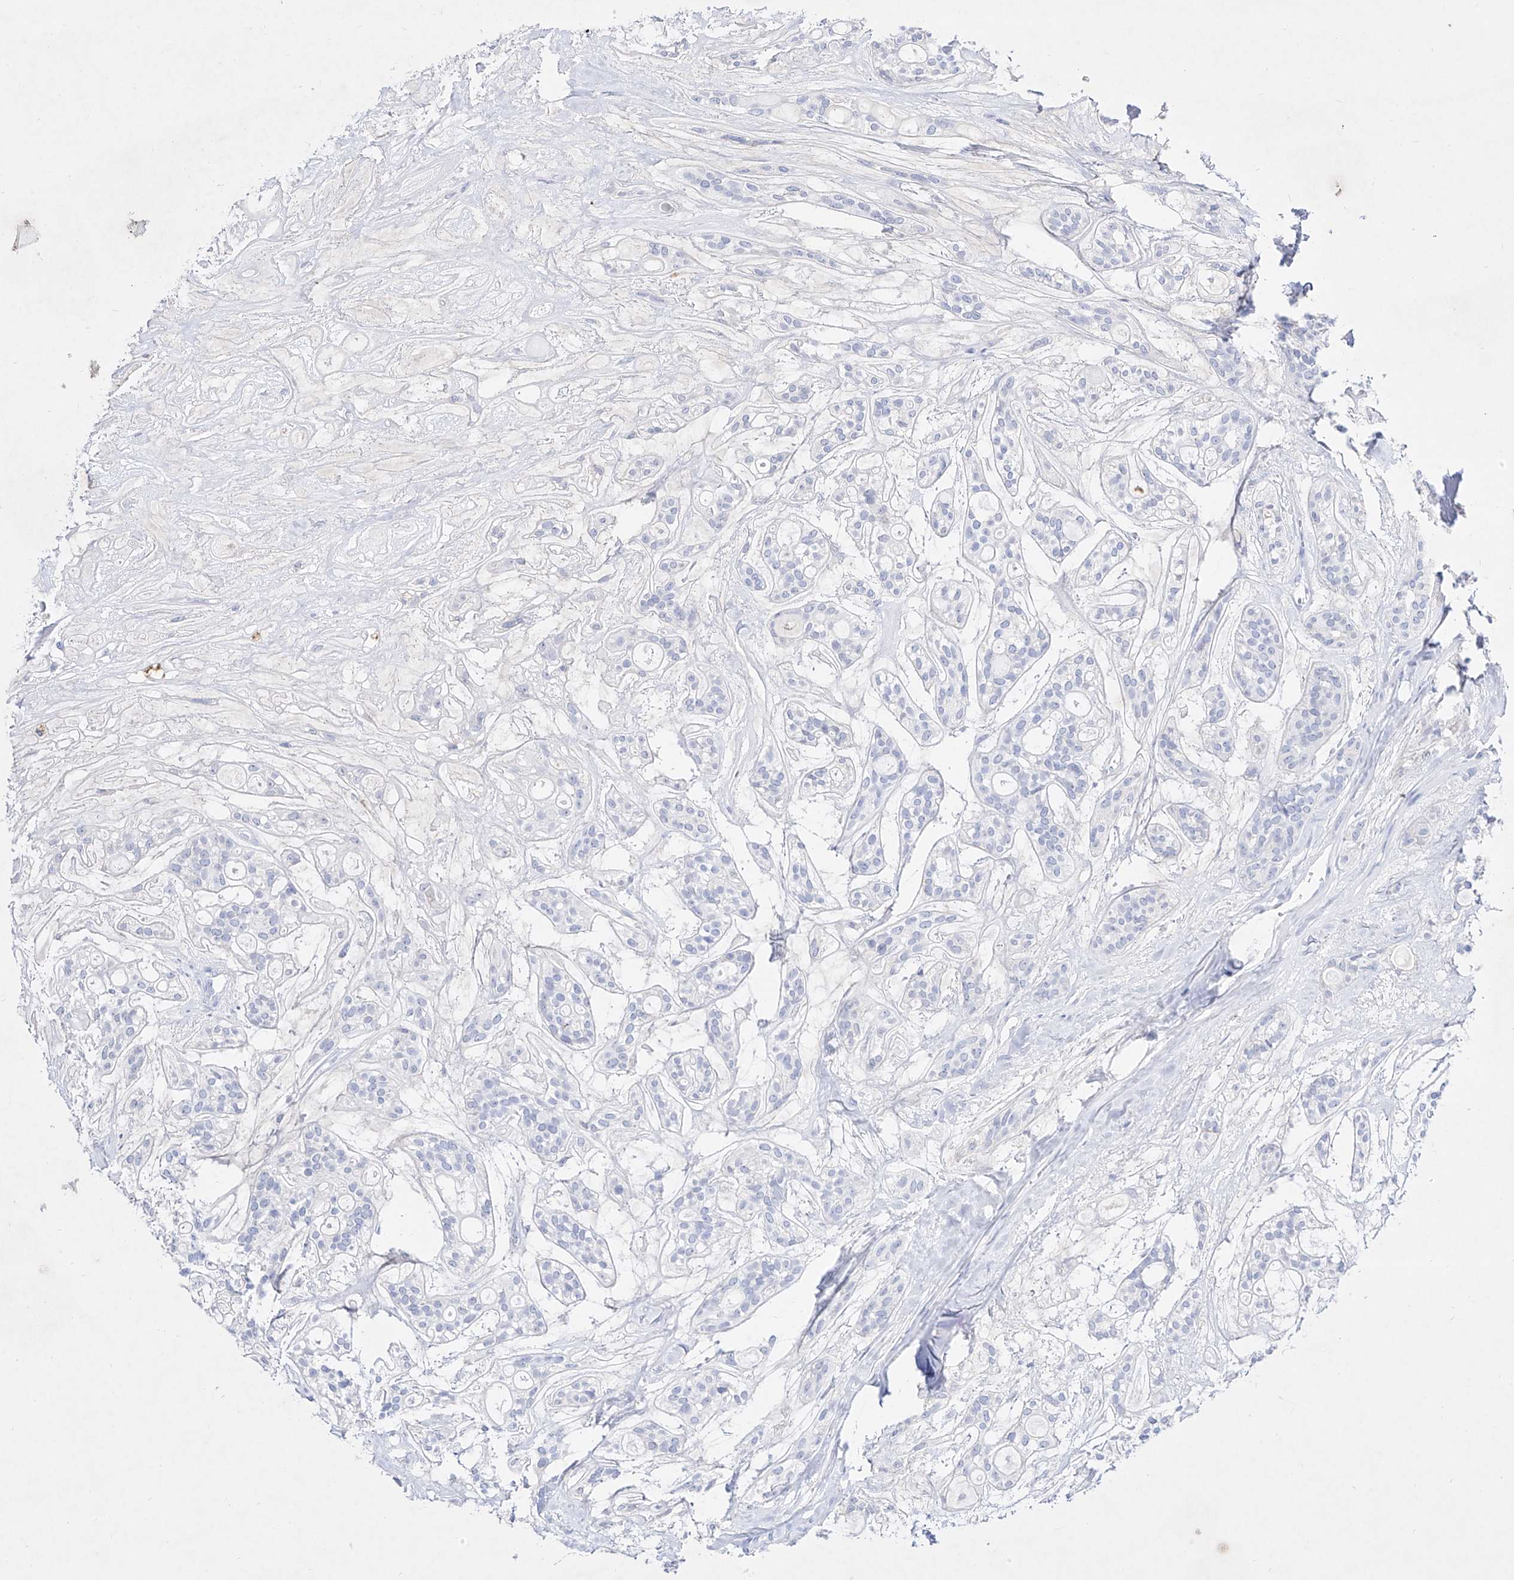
{"staining": {"intensity": "negative", "quantity": "none", "location": "none"}, "tissue": "head and neck cancer", "cell_type": "Tumor cells", "image_type": "cancer", "snomed": [{"axis": "morphology", "description": "Adenocarcinoma, NOS"}, {"axis": "topography", "description": "Head-Neck"}], "caption": "This is an immunohistochemistry photomicrograph of adenocarcinoma (head and neck). There is no positivity in tumor cells.", "gene": "TM7SF2", "patient": {"sex": "male", "age": 66}}